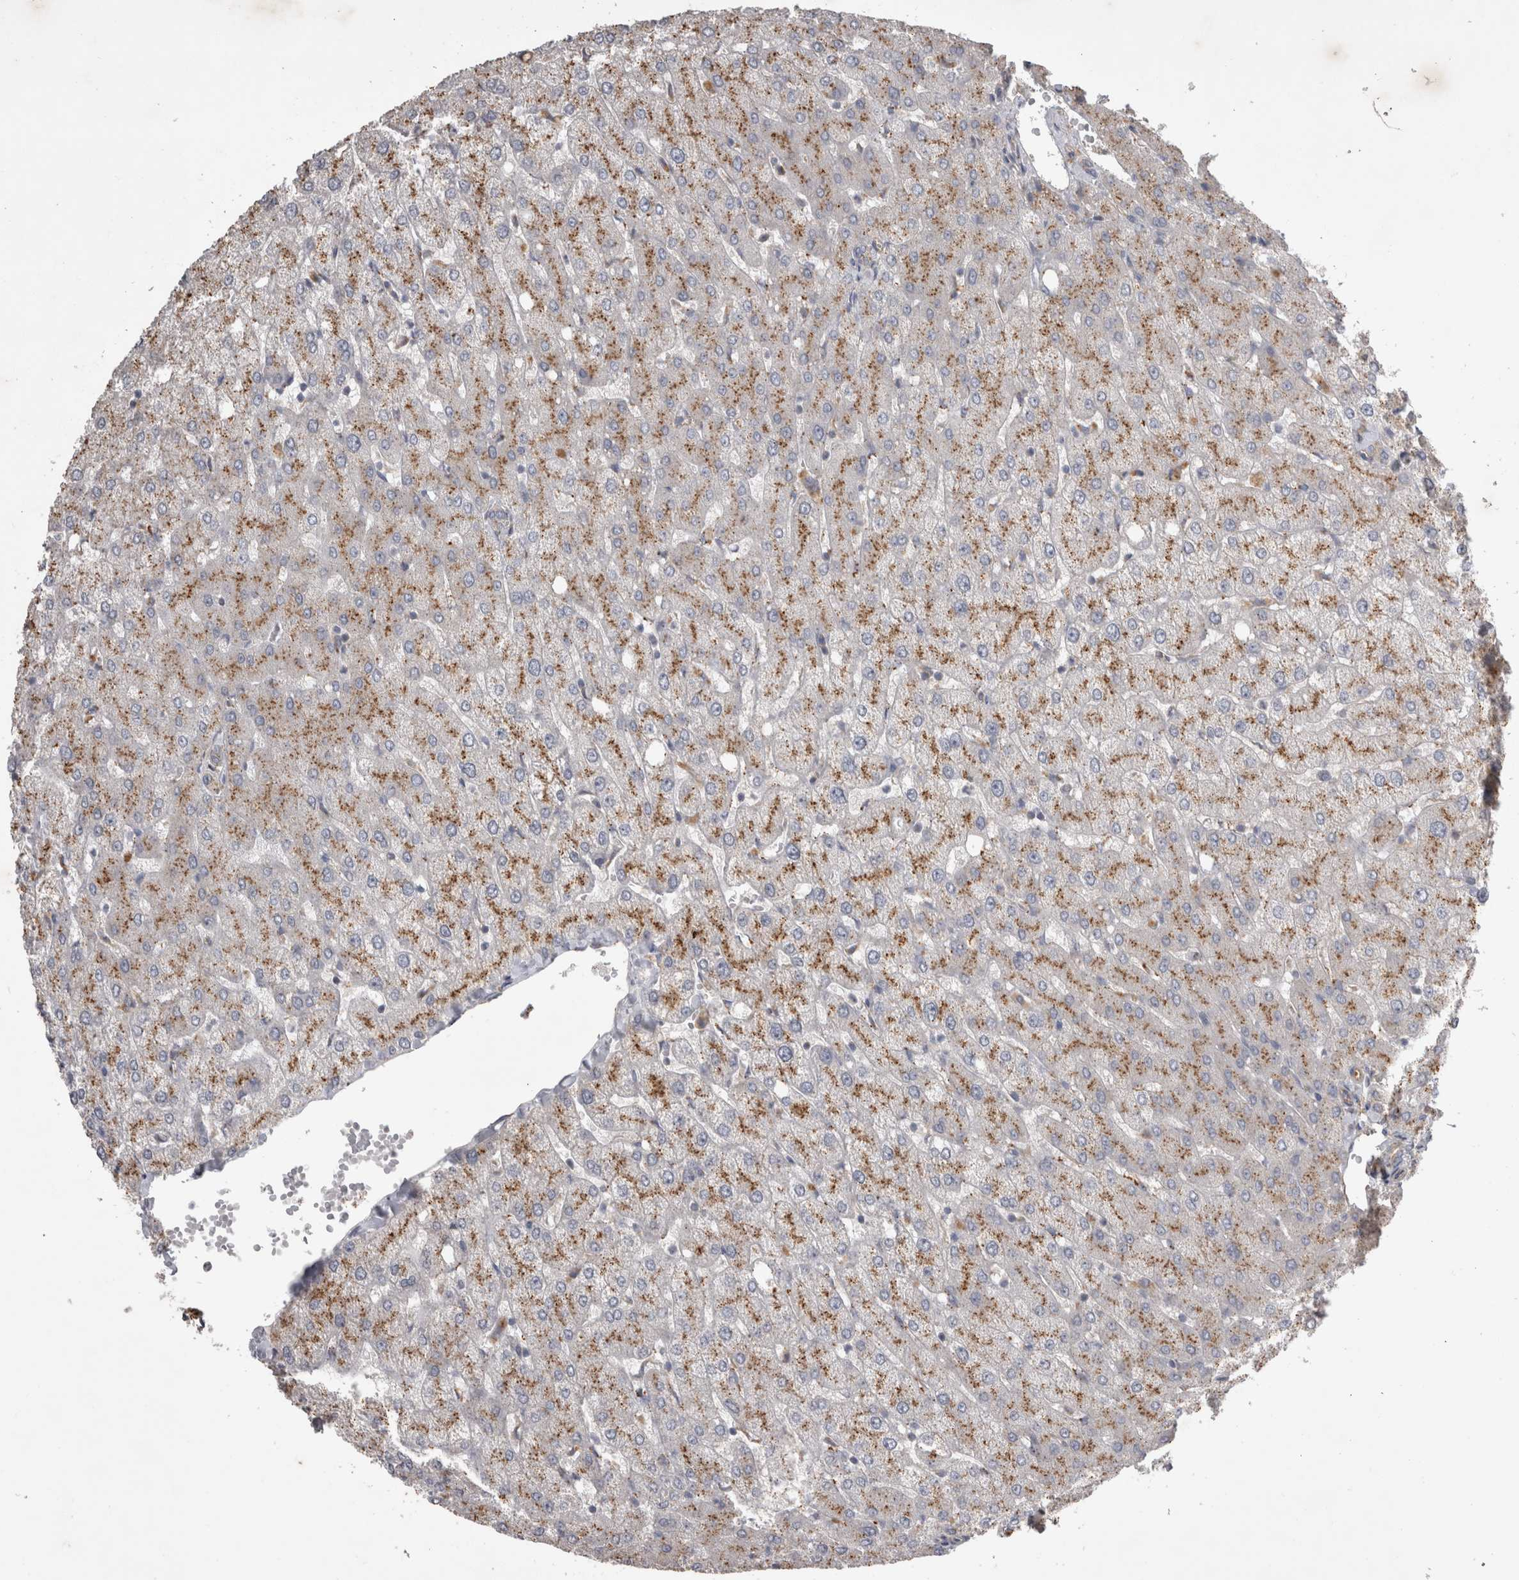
{"staining": {"intensity": "weak", "quantity": "<25%", "location": "cytoplasmic/membranous"}, "tissue": "liver", "cell_type": "Cholangiocytes", "image_type": "normal", "snomed": [{"axis": "morphology", "description": "Normal tissue, NOS"}, {"axis": "topography", "description": "Liver"}], "caption": "An image of liver stained for a protein shows no brown staining in cholangiocytes. (DAB IHC with hematoxylin counter stain).", "gene": "STRADB", "patient": {"sex": "female", "age": 54}}